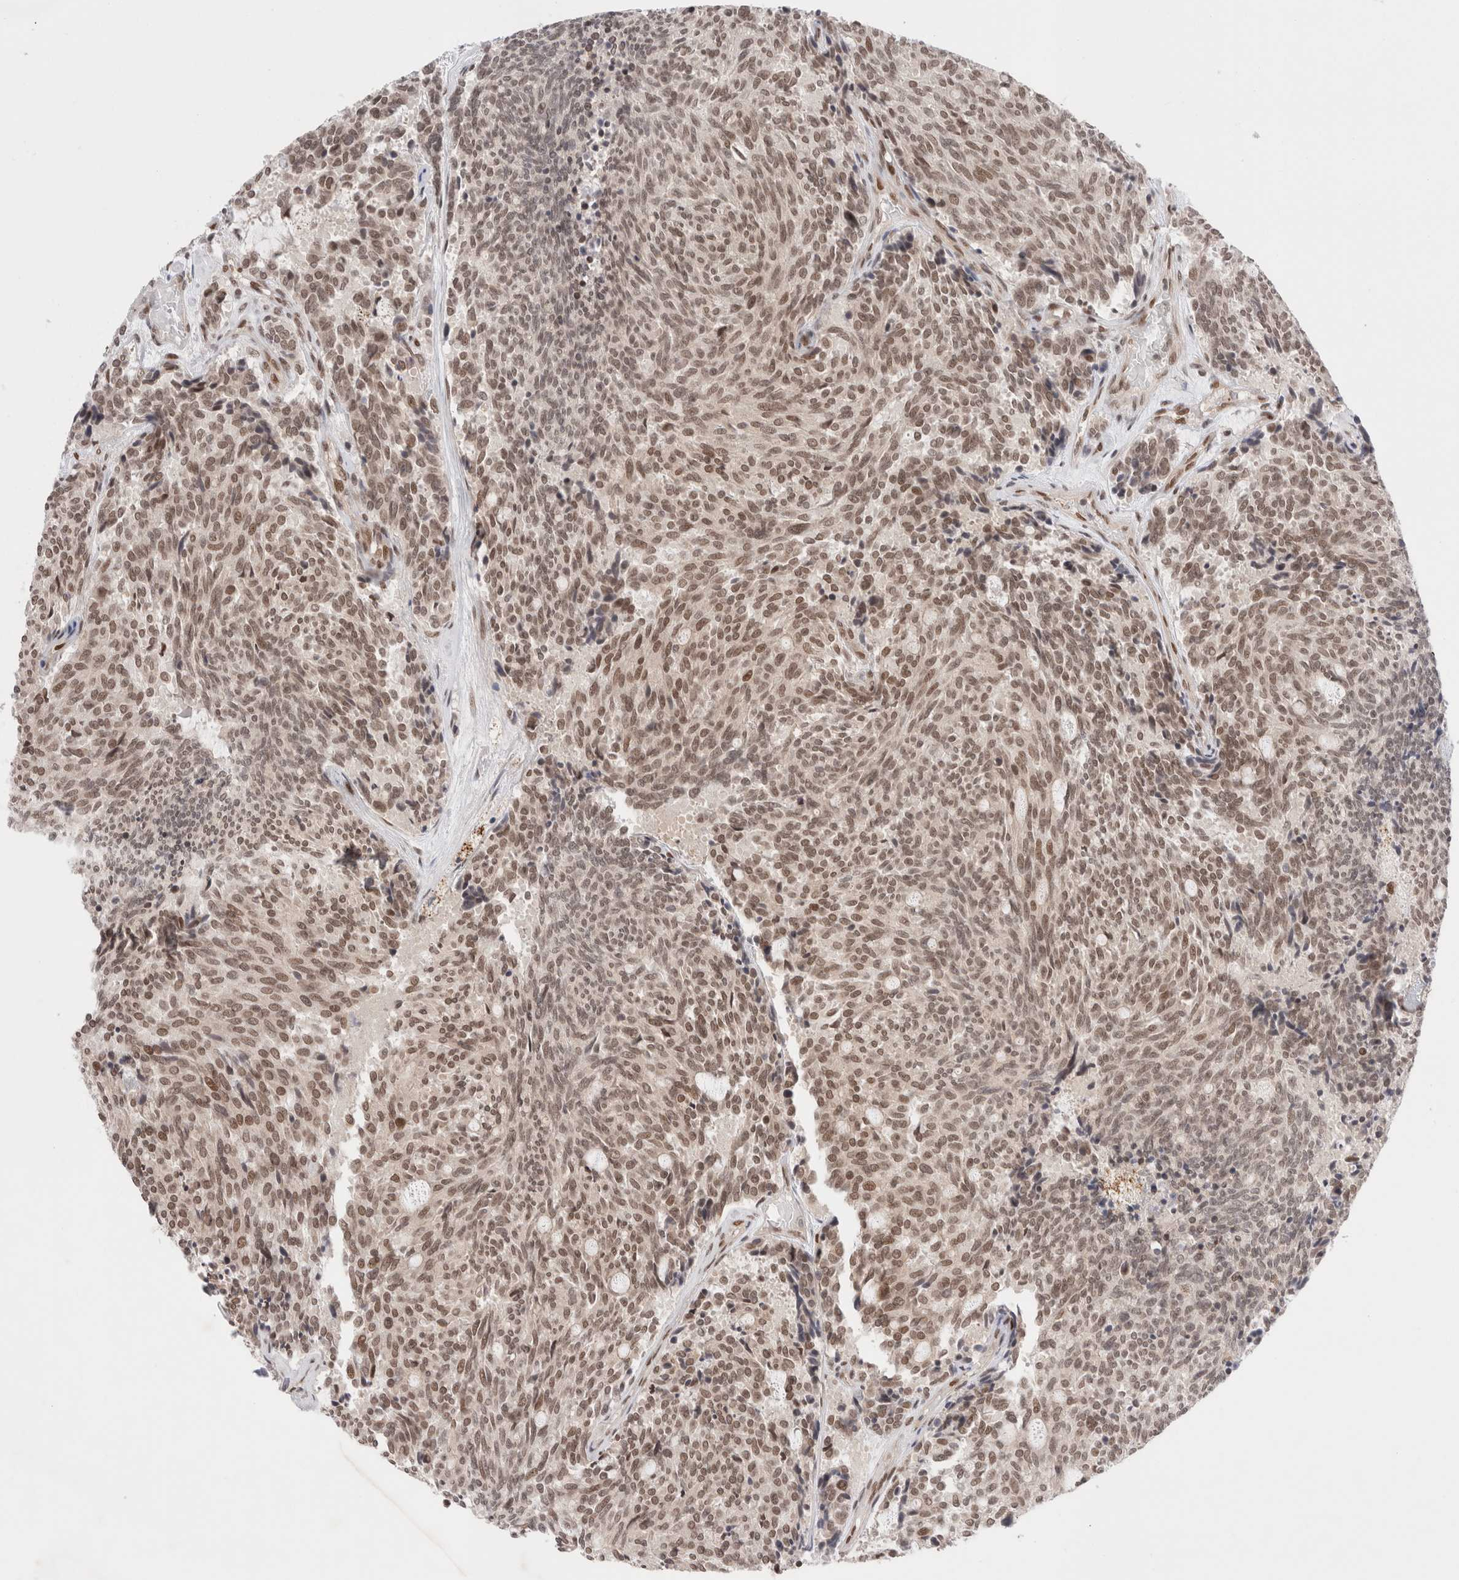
{"staining": {"intensity": "moderate", "quantity": ">75%", "location": "nuclear"}, "tissue": "carcinoid", "cell_type": "Tumor cells", "image_type": "cancer", "snomed": [{"axis": "morphology", "description": "Carcinoid, malignant, NOS"}, {"axis": "topography", "description": "Pancreas"}], "caption": "Protein staining of carcinoid tissue displays moderate nuclear expression in about >75% of tumor cells. (brown staining indicates protein expression, while blue staining denotes nuclei).", "gene": "GATAD2A", "patient": {"sex": "female", "age": 54}}